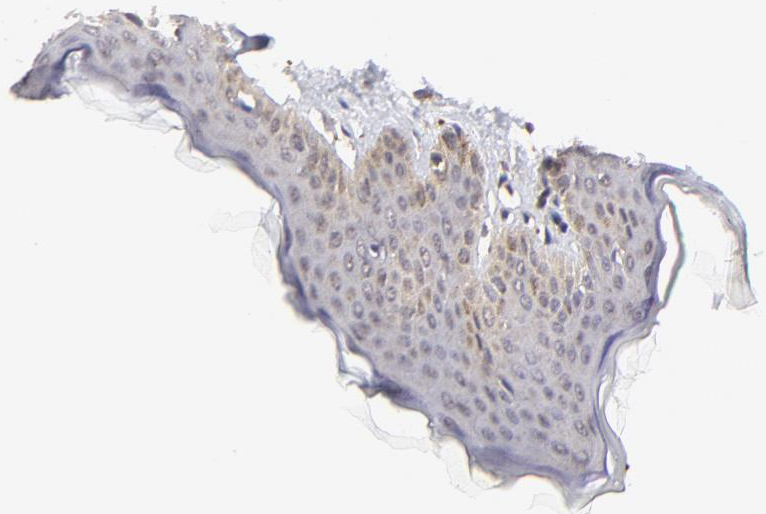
{"staining": {"intensity": "moderate", "quantity": ">75%", "location": "cytoplasmic/membranous"}, "tissue": "skin", "cell_type": "Fibroblasts", "image_type": "normal", "snomed": [{"axis": "morphology", "description": "Normal tissue, NOS"}, {"axis": "topography", "description": "Skin"}], "caption": "This micrograph demonstrates immunohistochemistry staining of normal human skin, with medium moderate cytoplasmic/membranous expression in about >75% of fibroblasts.", "gene": "MAP2K7", "patient": {"sex": "female", "age": 17}}